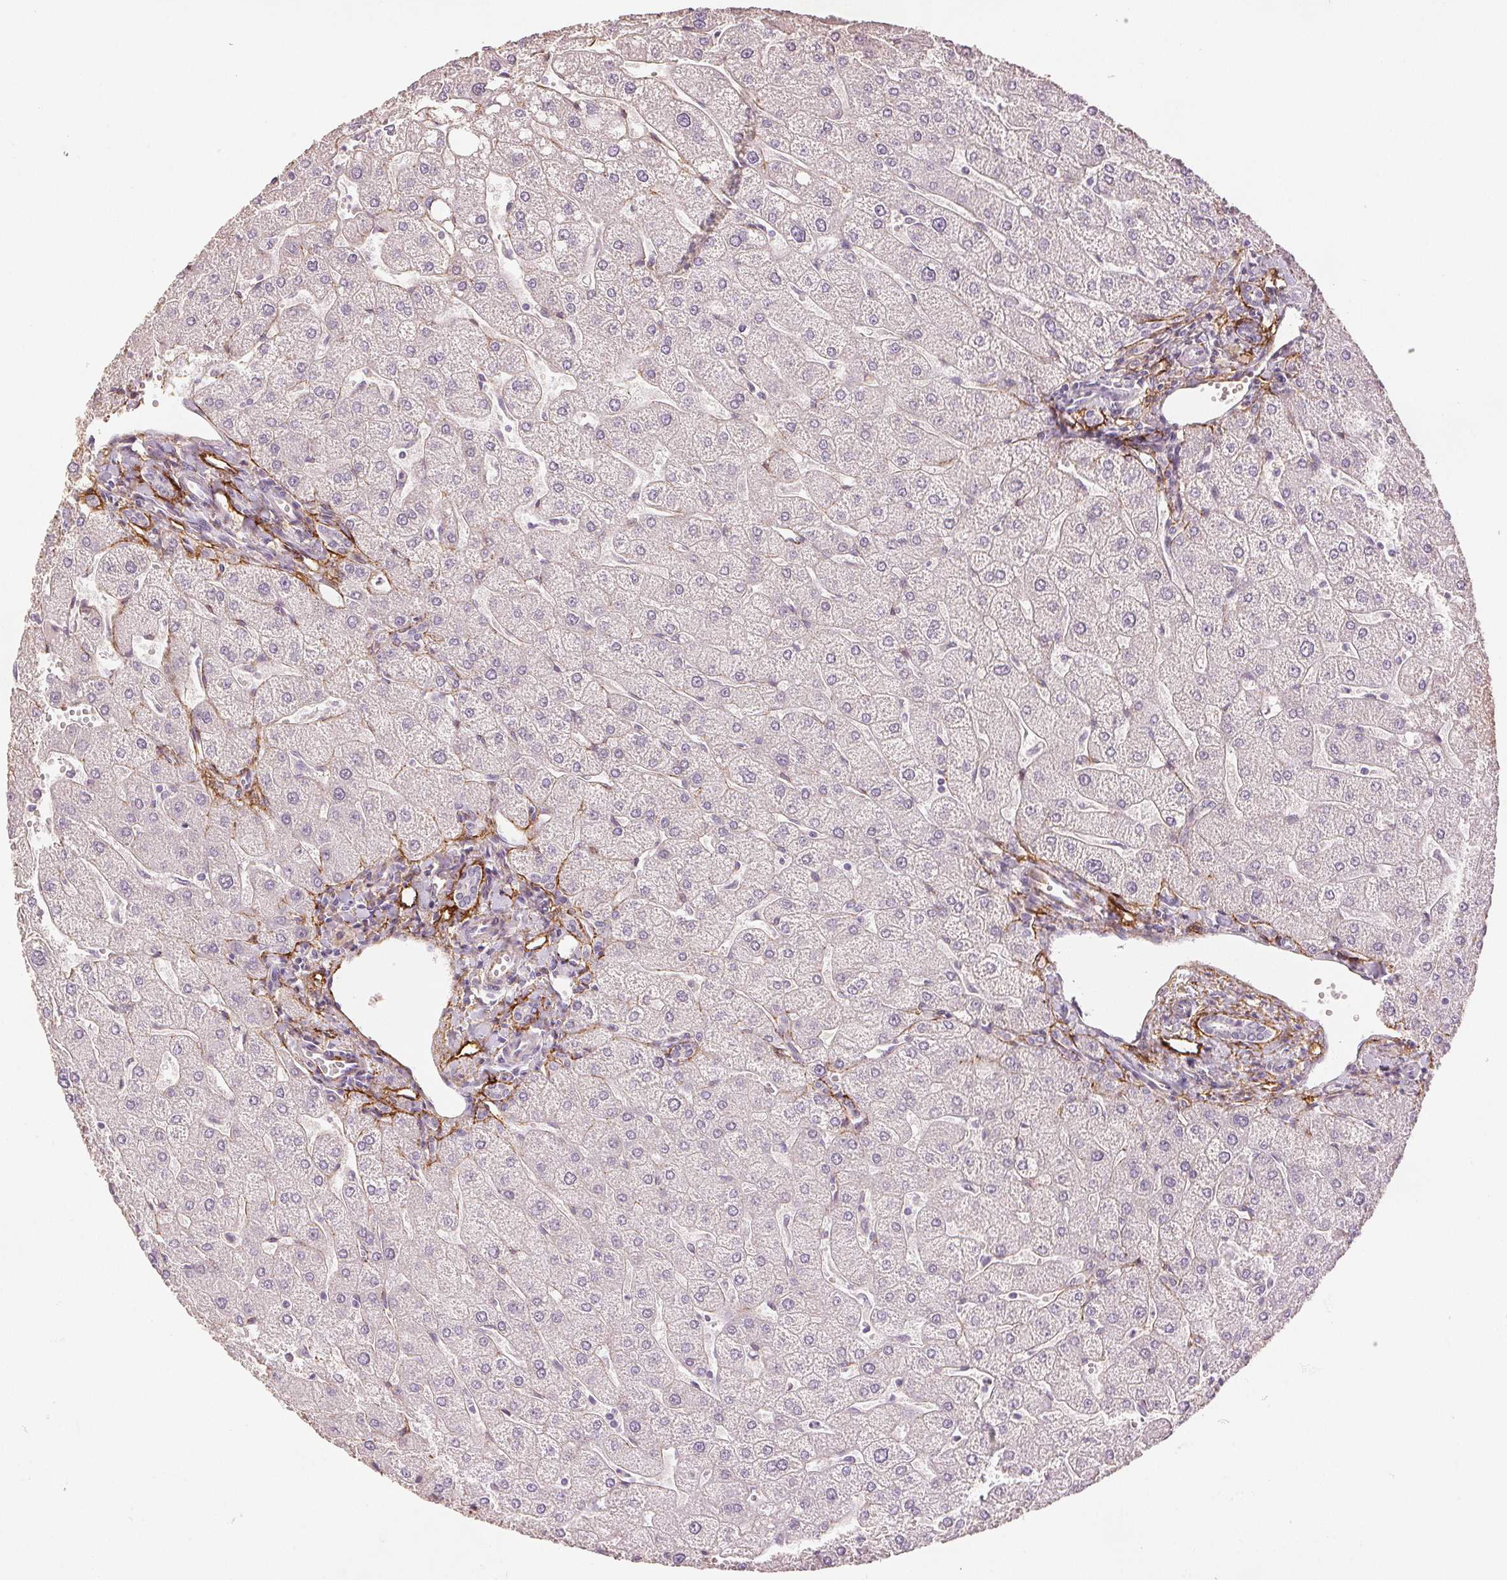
{"staining": {"intensity": "negative", "quantity": "none", "location": "none"}, "tissue": "liver", "cell_type": "Cholangiocytes", "image_type": "normal", "snomed": [{"axis": "morphology", "description": "Normal tissue, NOS"}, {"axis": "topography", "description": "Liver"}], "caption": "DAB immunohistochemical staining of unremarkable human liver reveals no significant positivity in cholangiocytes.", "gene": "FBN1", "patient": {"sex": "male", "age": 67}}